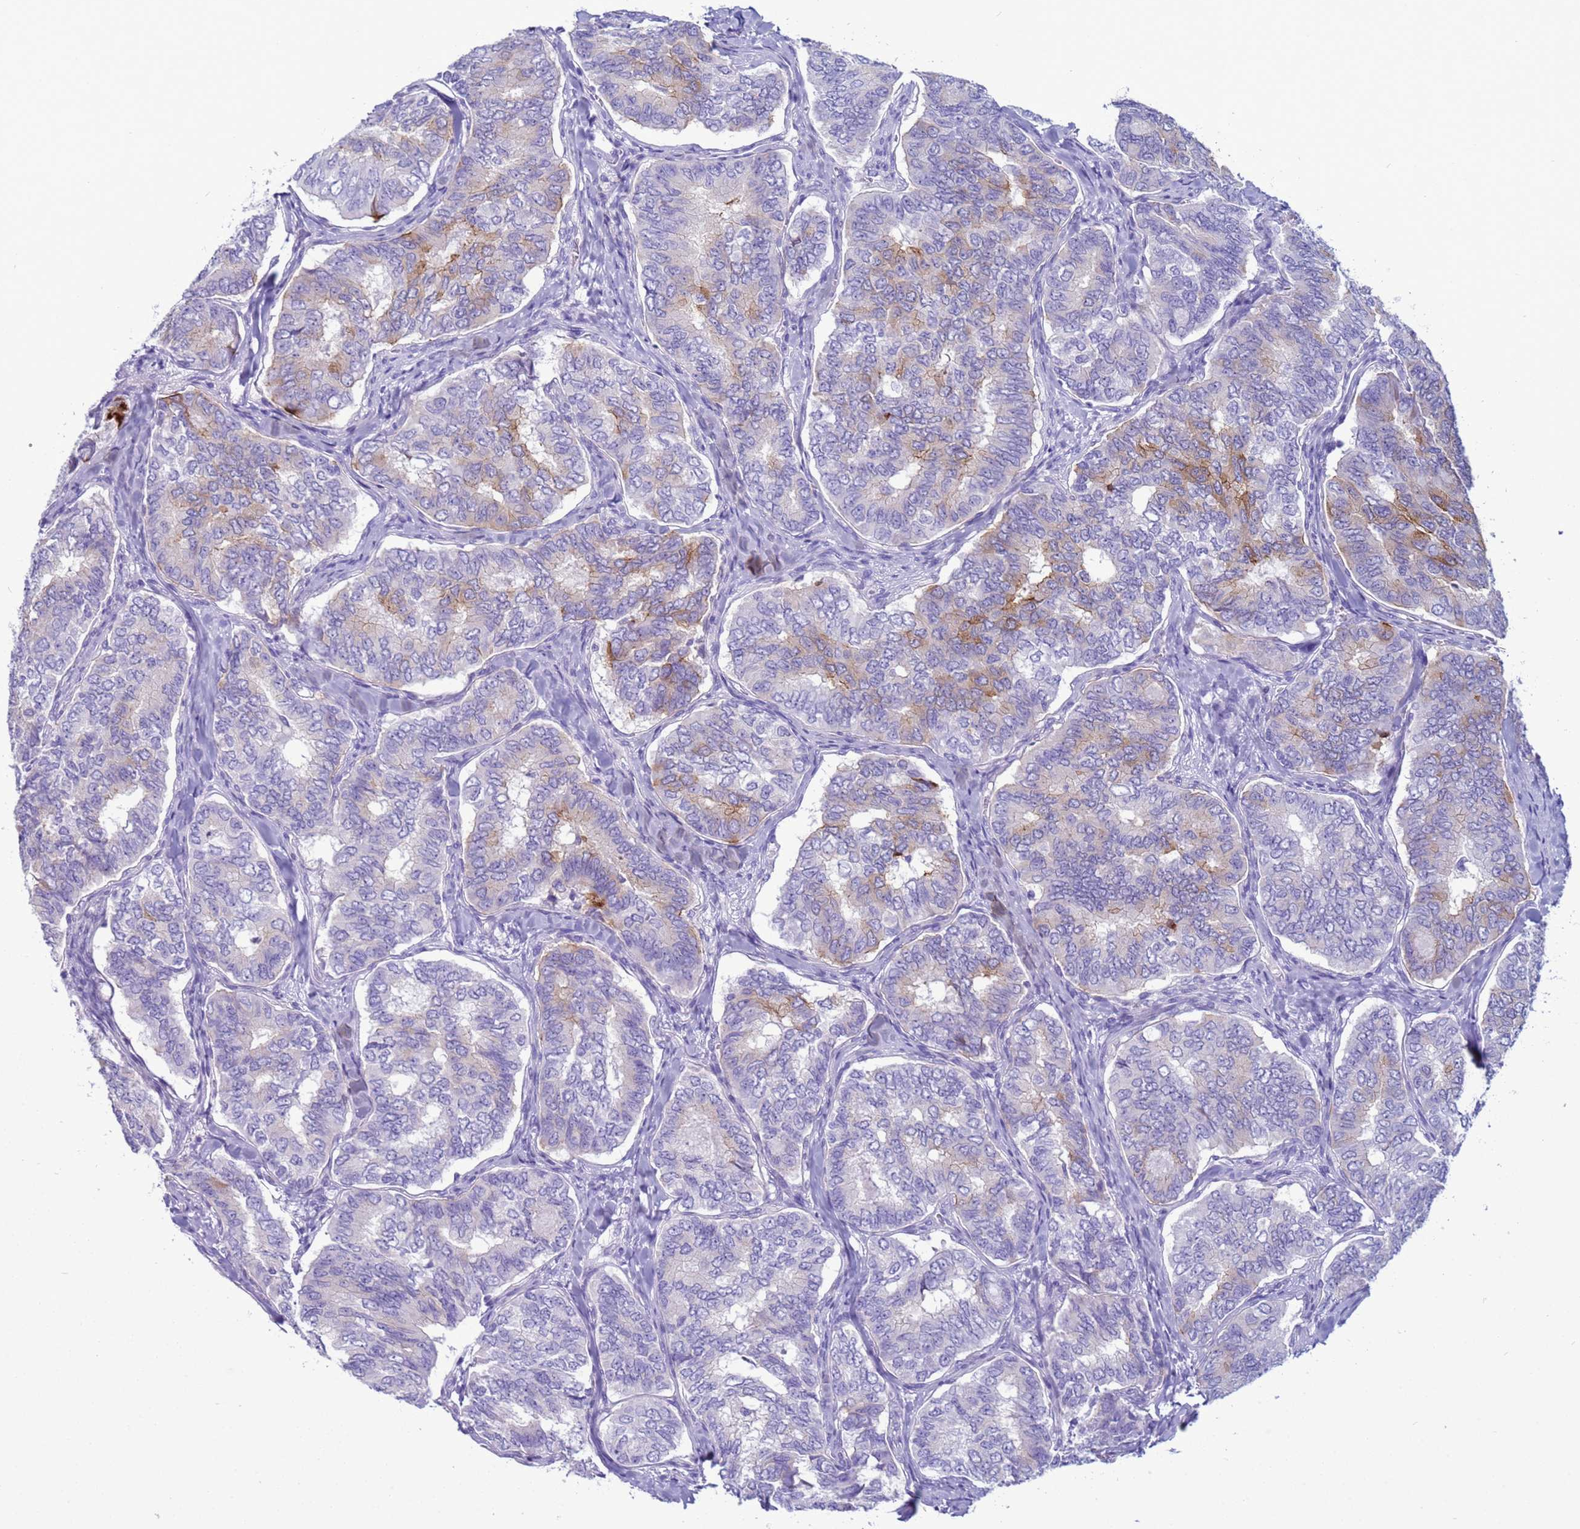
{"staining": {"intensity": "moderate", "quantity": "<25%", "location": "cytoplasmic/membranous"}, "tissue": "thyroid cancer", "cell_type": "Tumor cells", "image_type": "cancer", "snomed": [{"axis": "morphology", "description": "Papillary adenocarcinoma, NOS"}, {"axis": "topography", "description": "Thyroid gland"}], "caption": "A micrograph of thyroid papillary adenocarcinoma stained for a protein shows moderate cytoplasmic/membranous brown staining in tumor cells.", "gene": "CST4", "patient": {"sex": "female", "age": 35}}